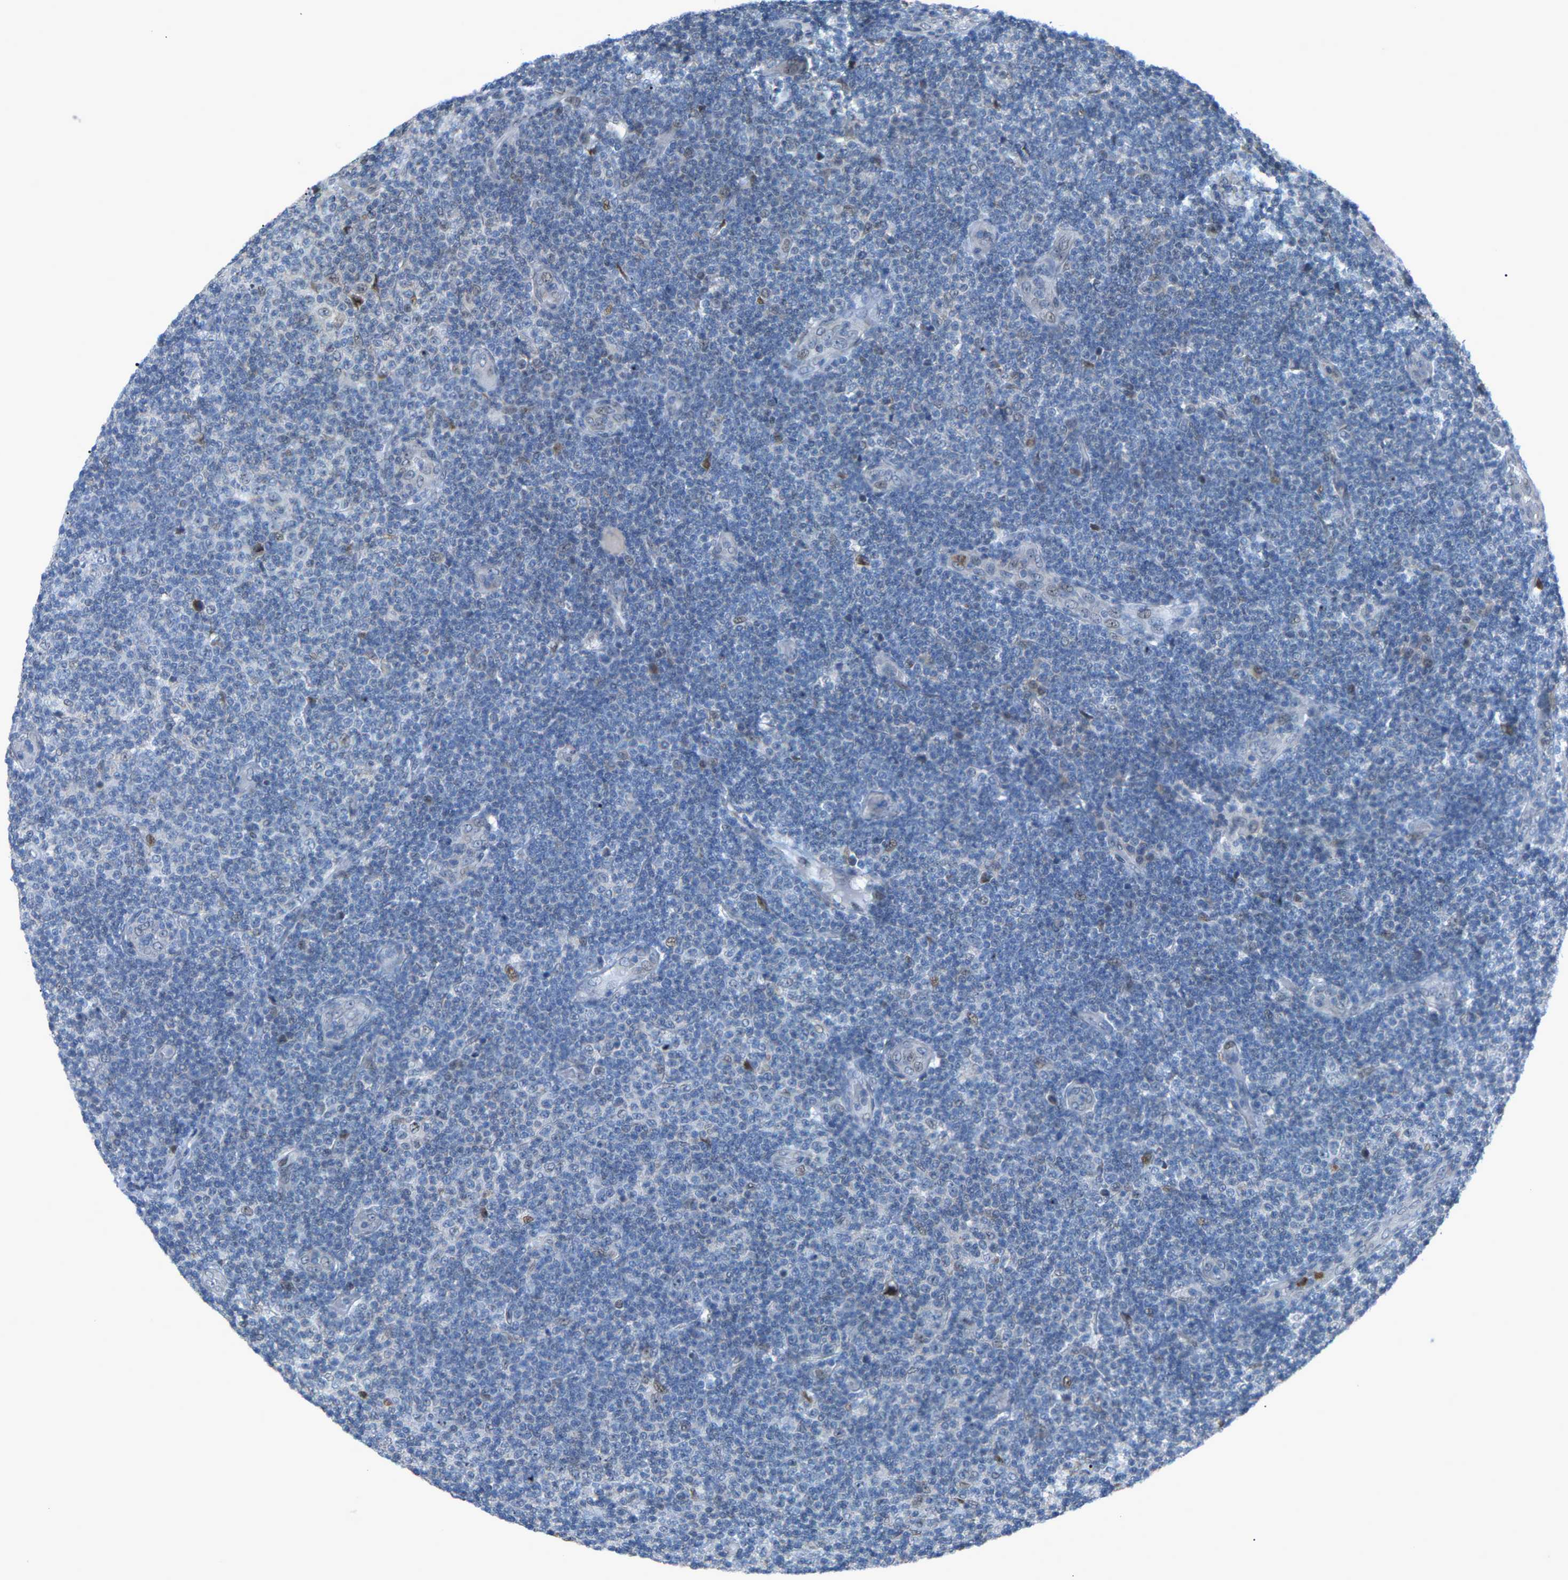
{"staining": {"intensity": "negative", "quantity": "none", "location": "none"}, "tissue": "lymphoma", "cell_type": "Tumor cells", "image_type": "cancer", "snomed": [{"axis": "morphology", "description": "Malignant lymphoma, non-Hodgkin's type, Low grade"}, {"axis": "topography", "description": "Lymph node"}], "caption": "DAB immunohistochemical staining of malignant lymphoma, non-Hodgkin's type (low-grade) displays no significant positivity in tumor cells.", "gene": "CROT", "patient": {"sex": "male", "age": 83}}